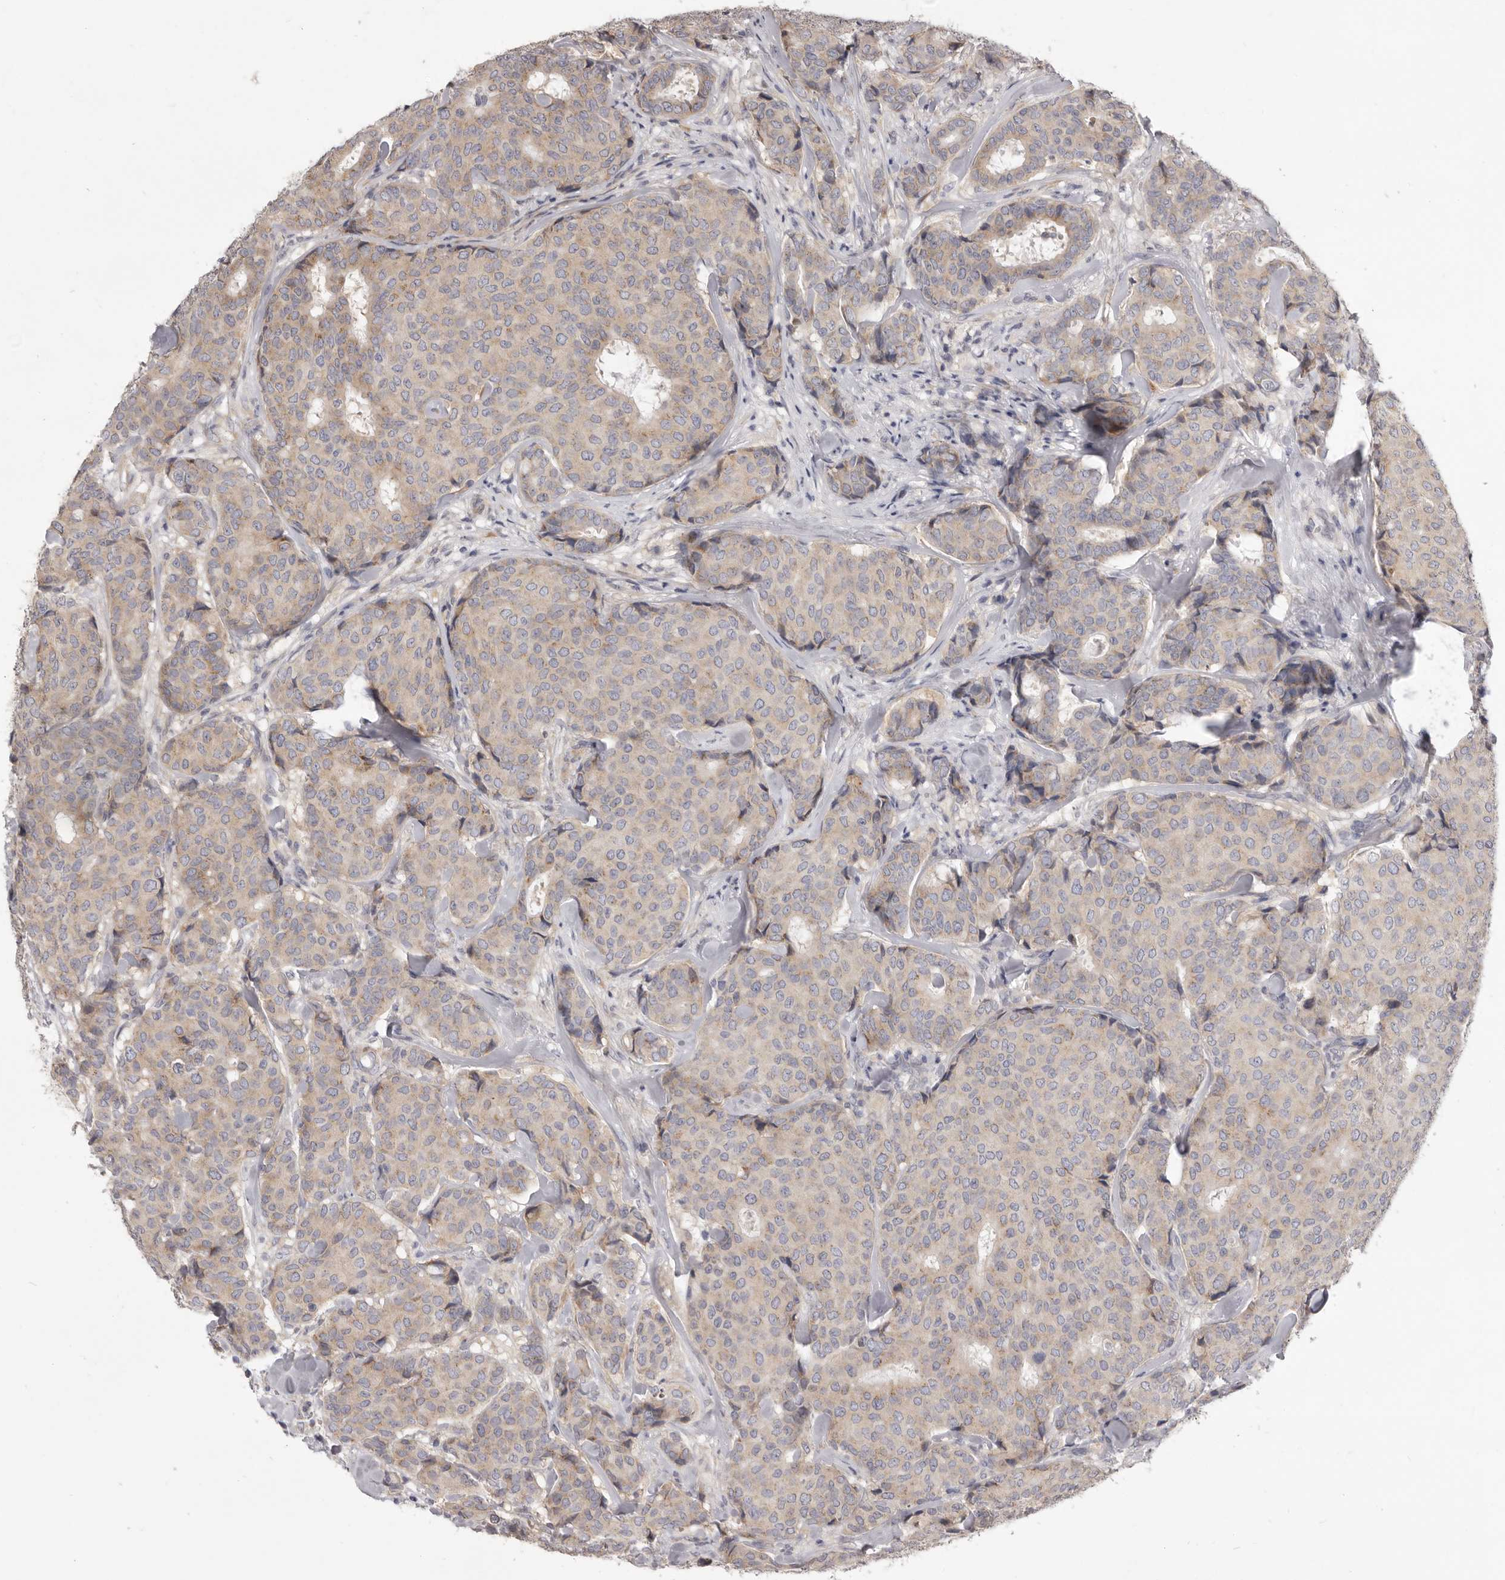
{"staining": {"intensity": "weak", "quantity": "25%-75%", "location": "cytoplasmic/membranous"}, "tissue": "breast cancer", "cell_type": "Tumor cells", "image_type": "cancer", "snomed": [{"axis": "morphology", "description": "Duct carcinoma"}, {"axis": "topography", "description": "Breast"}], "caption": "Protein staining exhibits weak cytoplasmic/membranous positivity in approximately 25%-75% of tumor cells in breast cancer.", "gene": "TBC1D8B", "patient": {"sex": "female", "age": 75}}